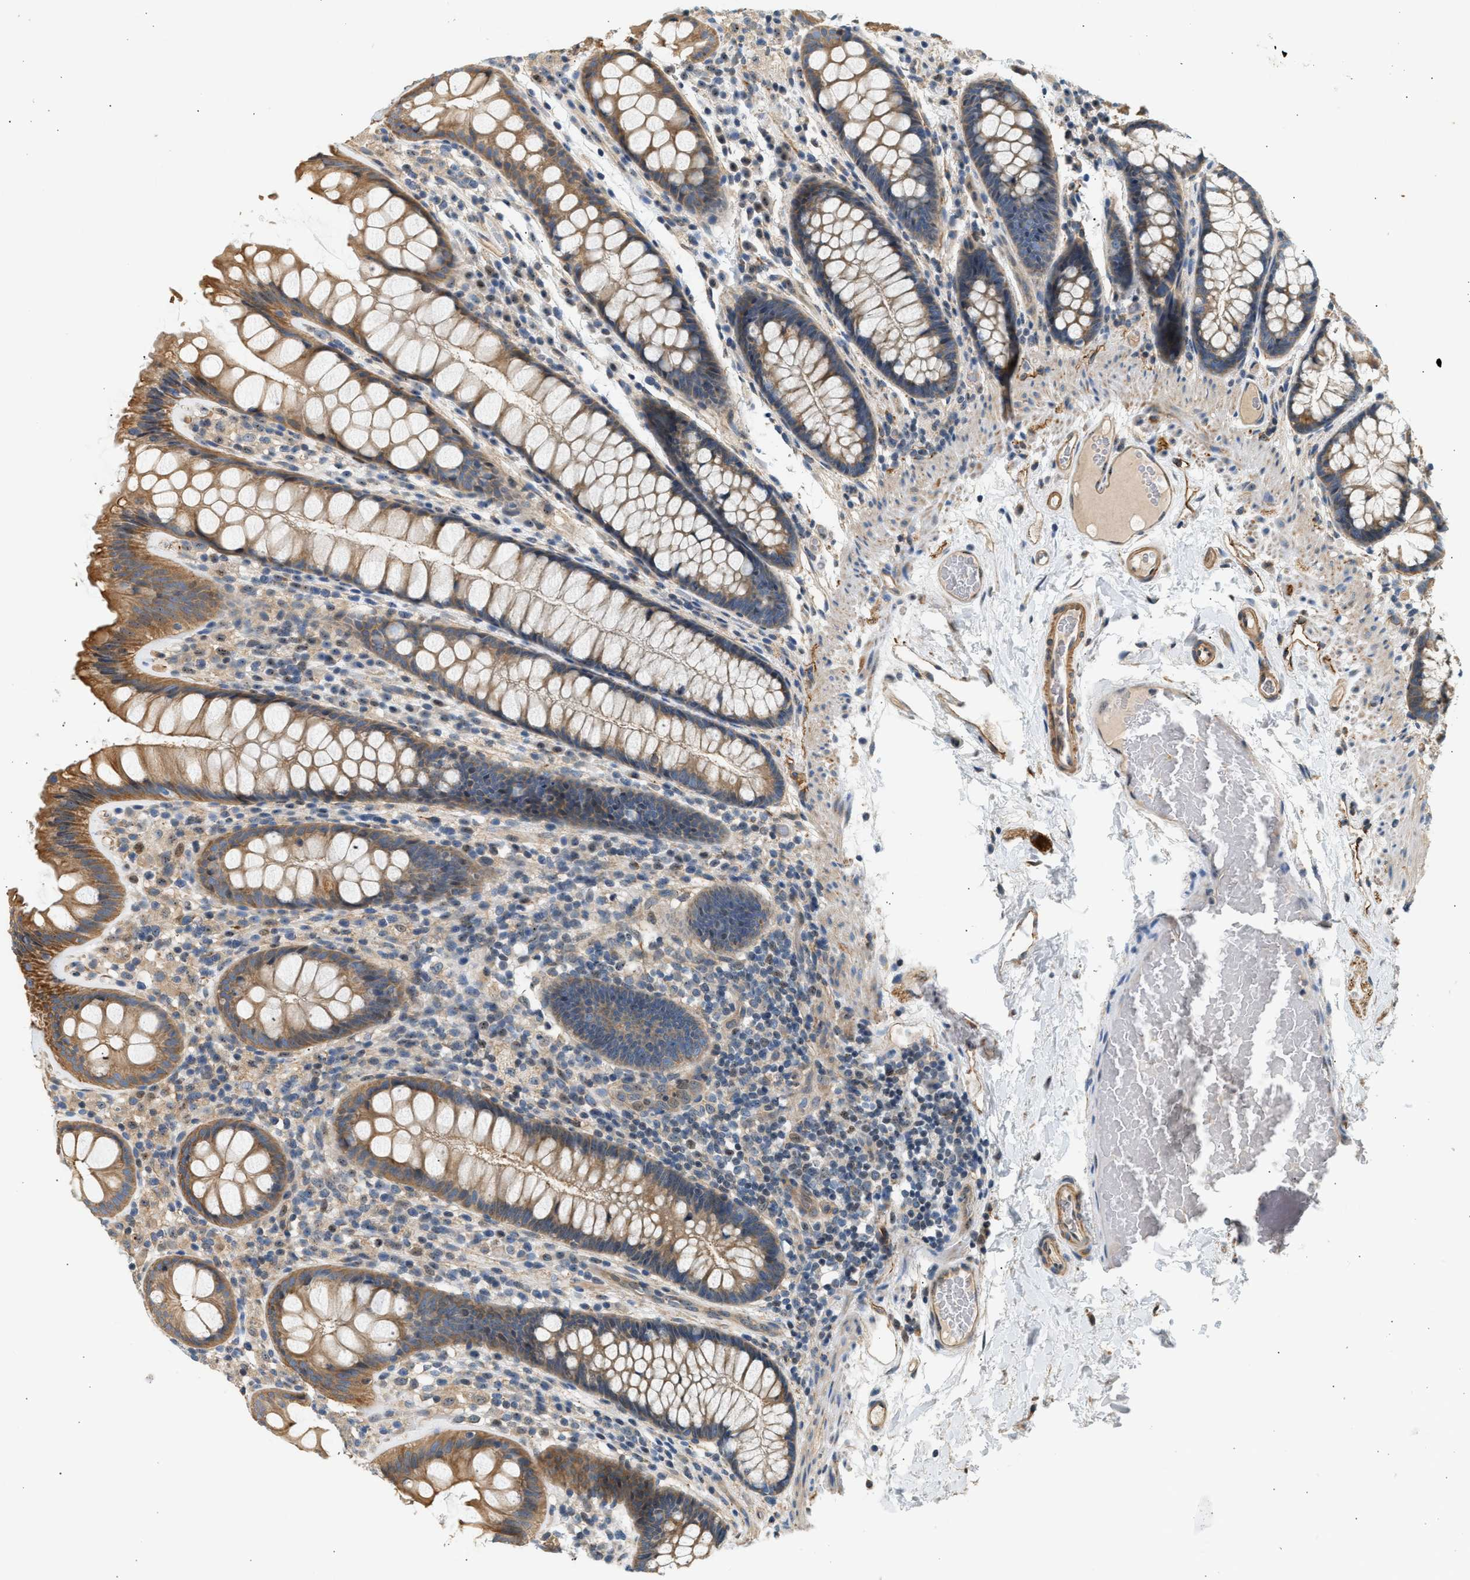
{"staining": {"intensity": "moderate", "quantity": ">75%", "location": "cytoplasmic/membranous"}, "tissue": "colon", "cell_type": "Endothelial cells", "image_type": "normal", "snomed": [{"axis": "morphology", "description": "Normal tissue, NOS"}, {"axis": "topography", "description": "Colon"}], "caption": "Moderate cytoplasmic/membranous staining is seen in about >75% of endothelial cells in benign colon. The staining was performed using DAB, with brown indicating positive protein expression. Nuclei are stained blue with hematoxylin.", "gene": "WDR31", "patient": {"sex": "female", "age": 56}}